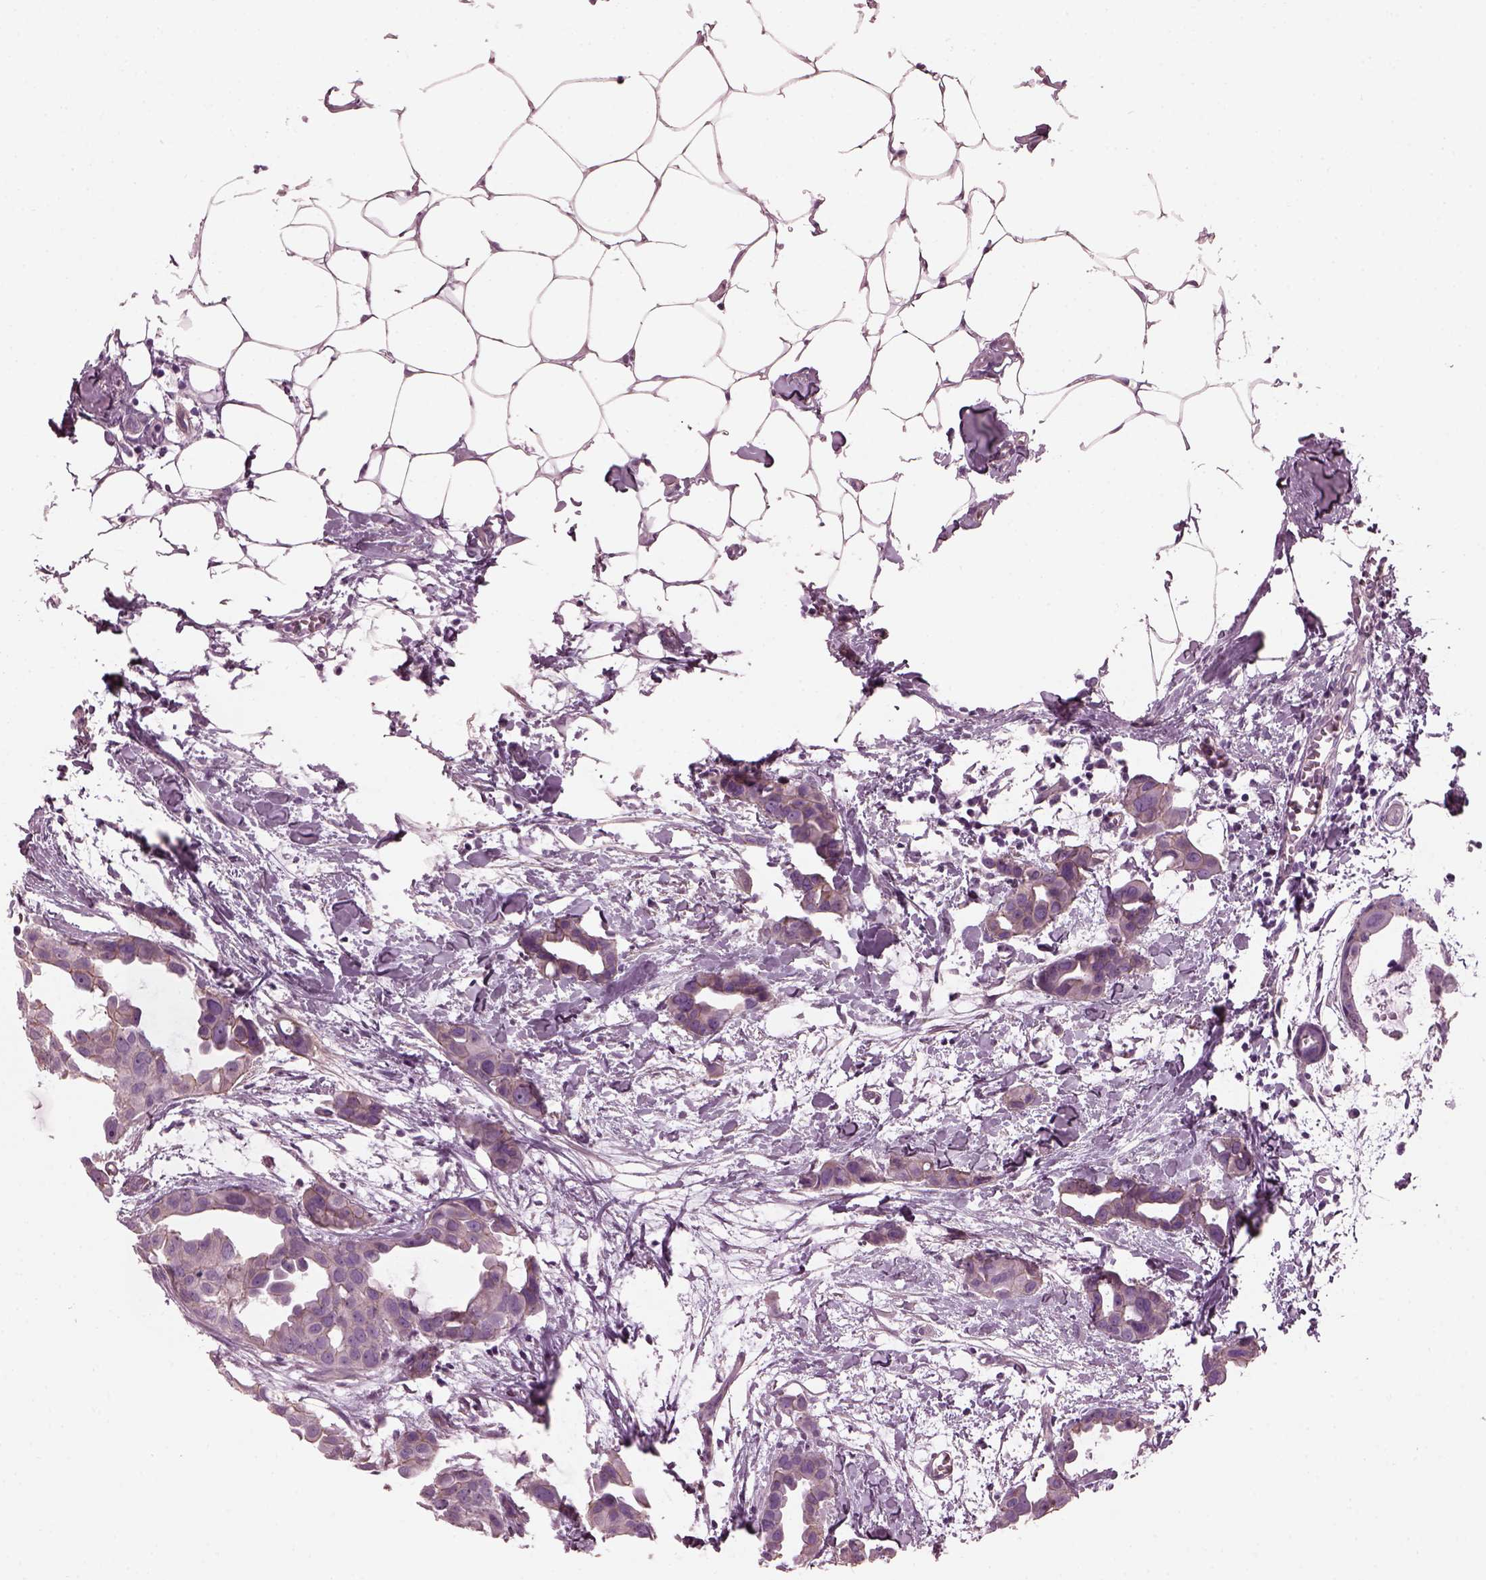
{"staining": {"intensity": "negative", "quantity": "none", "location": "none"}, "tissue": "breast cancer", "cell_type": "Tumor cells", "image_type": "cancer", "snomed": [{"axis": "morphology", "description": "Duct carcinoma"}, {"axis": "topography", "description": "Breast"}], "caption": "IHC micrograph of human breast invasive ductal carcinoma stained for a protein (brown), which exhibits no positivity in tumor cells.", "gene": "BFSP1", "patient": {"sex": "female", "age": 38}}